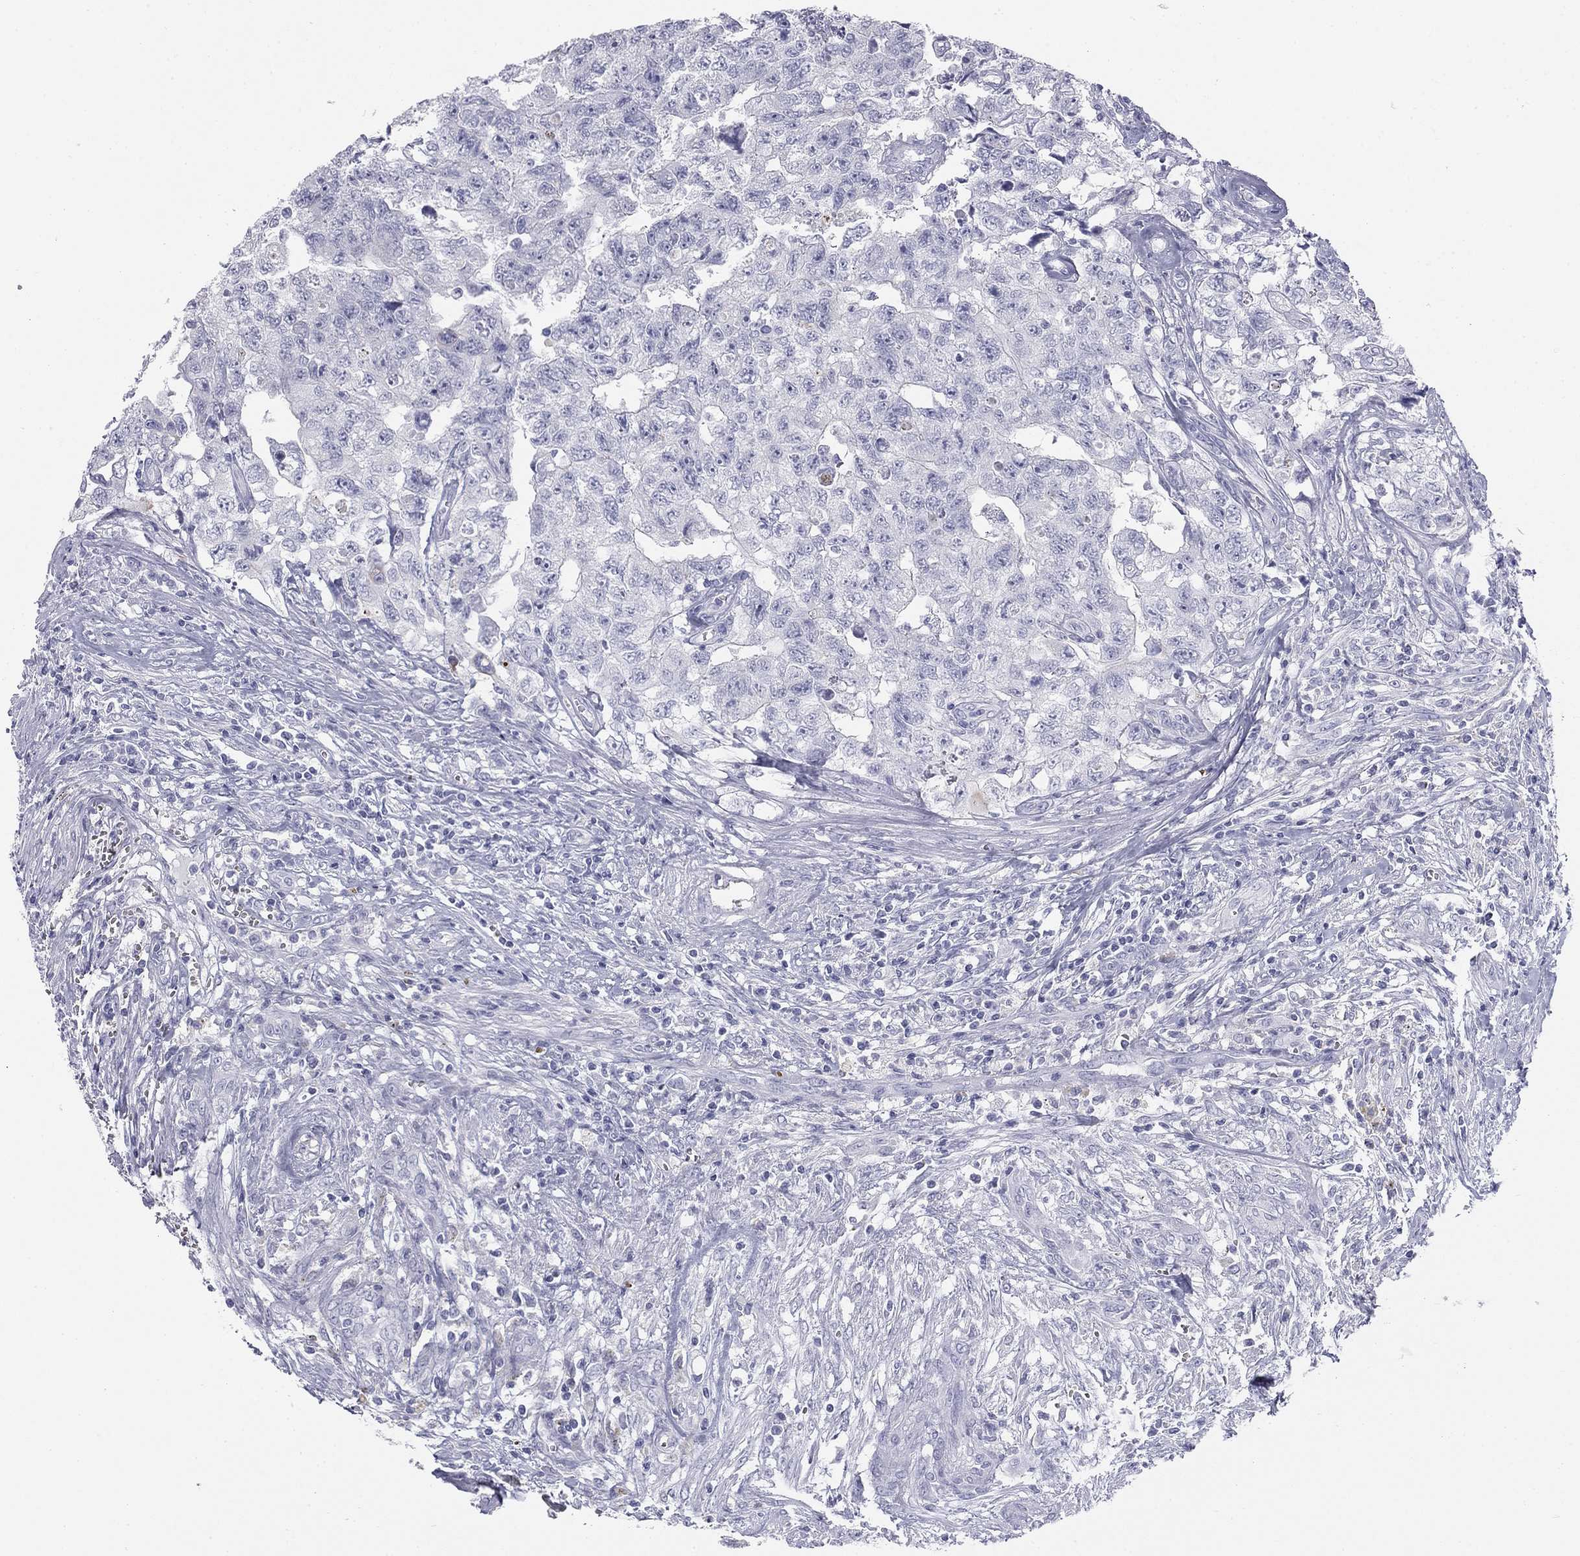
{"staining": {"intensity": "negative", "quantity": "none", "location": "none"}, "tissue": "testis cancer", "cell_type": "Tumor cells", "image_type": "cancer", "snomed": [{"axis": "morphology", "description": "Carcinoma, Embryonal, NOS"}, {"axis": "topography", "description": "Testis"}], "caption": "DAB (3,3'-diaminobenzidine) immunohistochemical staining of human testis embryonal carcinoma demonstrates no significant staining in tumor cells.", "gene": "SULT2B1", "patient": {"sex": "male", "age": 24}}